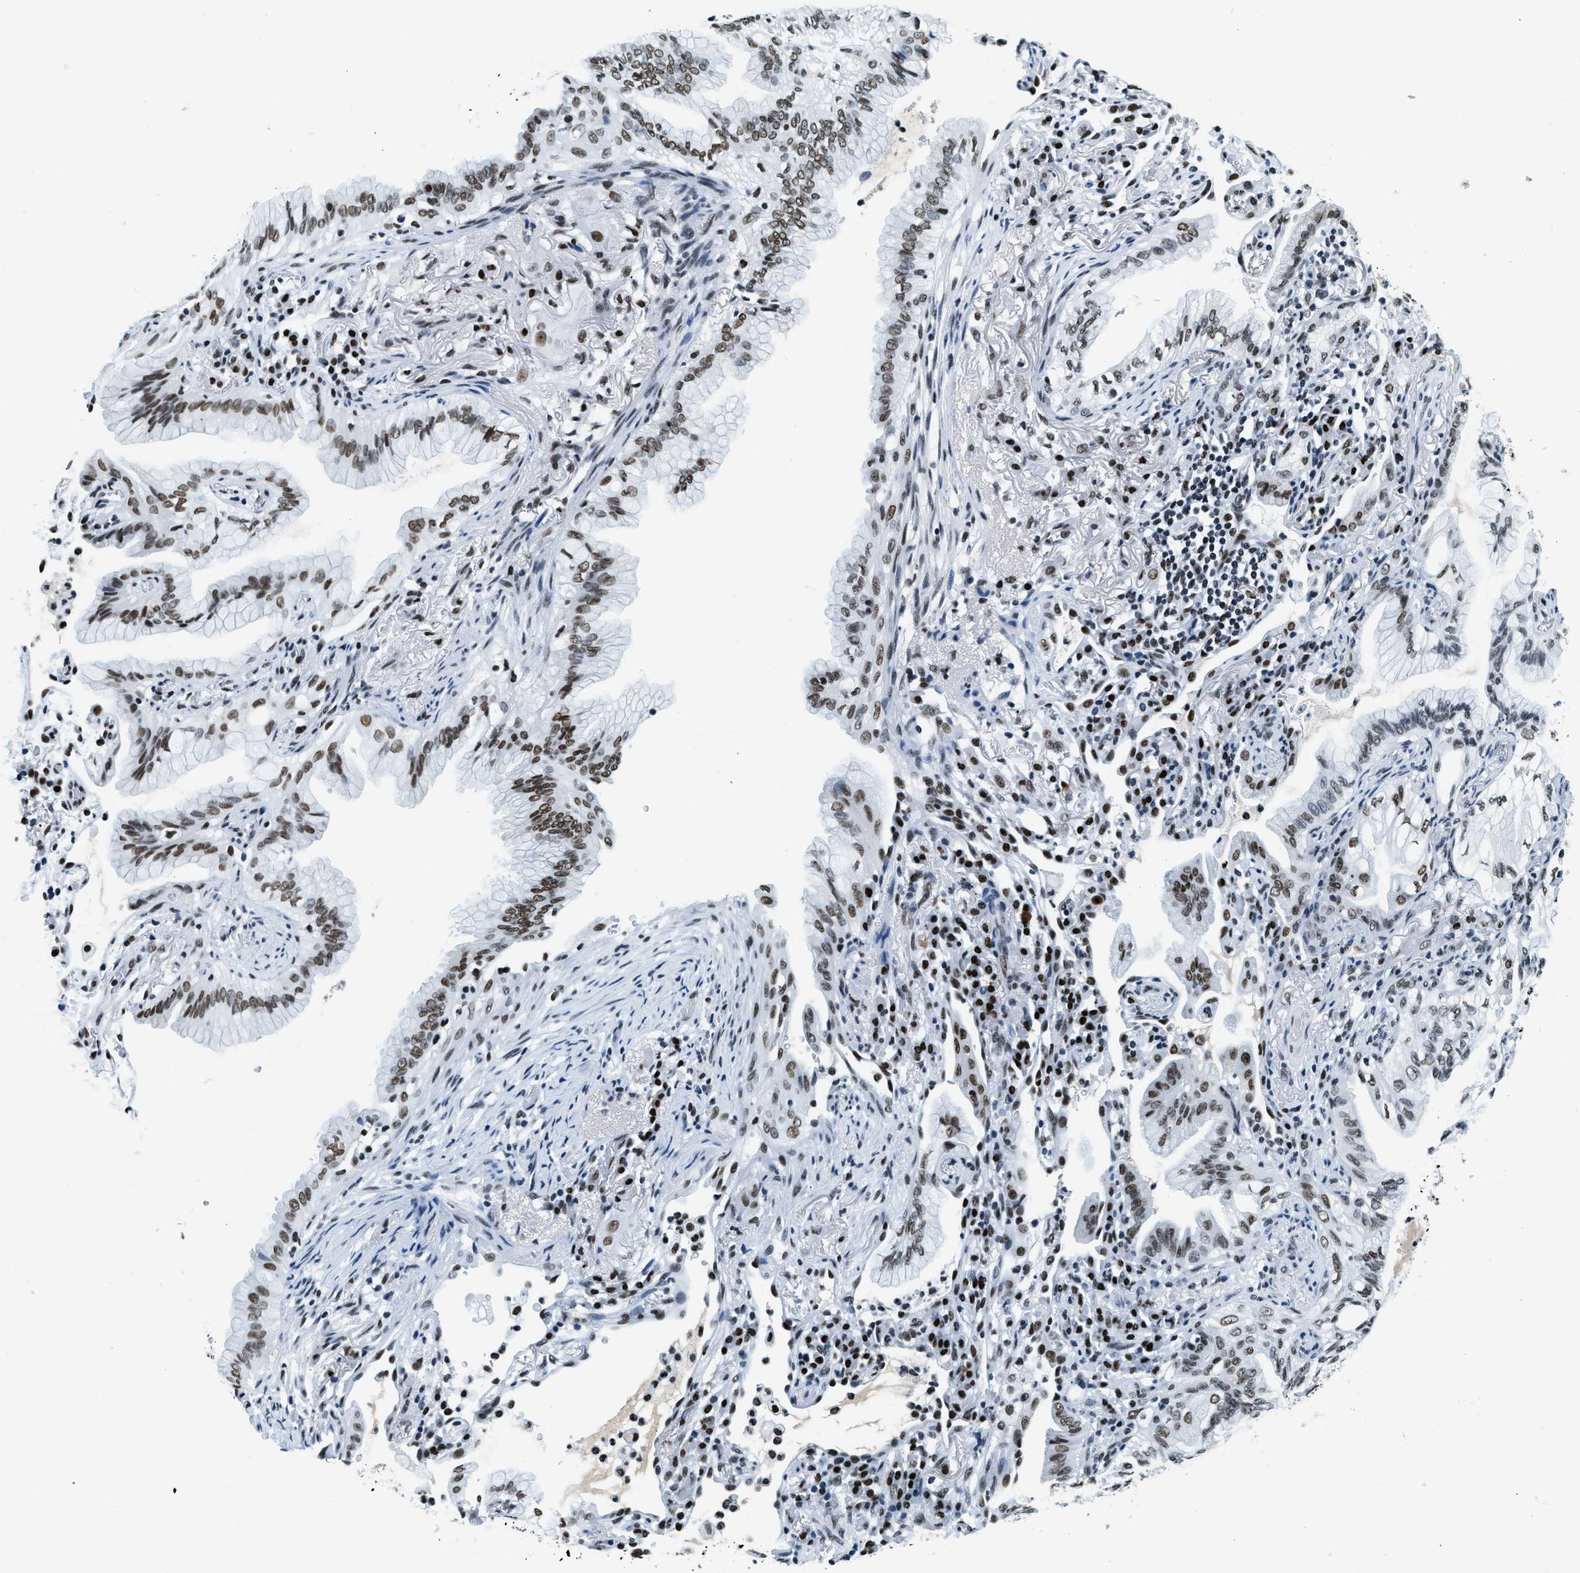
{"staining": {"intensity": "moderate", "quantity": ">75%", "location": "nuclear"}, "tissue": "lung cancer", "cell_type": "Tumor cells", "image_type": "cancer", "snomed": [{"axis": "morphology", "description": "Adenocarcinoma, NOS"}, {"axis": "topography", "description": "Lung"}], "caption": "Immunohistochemical staining of human lung cancer (adenocarcinoma) shows medium levels of moderate nuclear expression in approximately >75% of tumor cells.", "gene": "TOP1", "patient": {"sex": "female", "age": 70}}